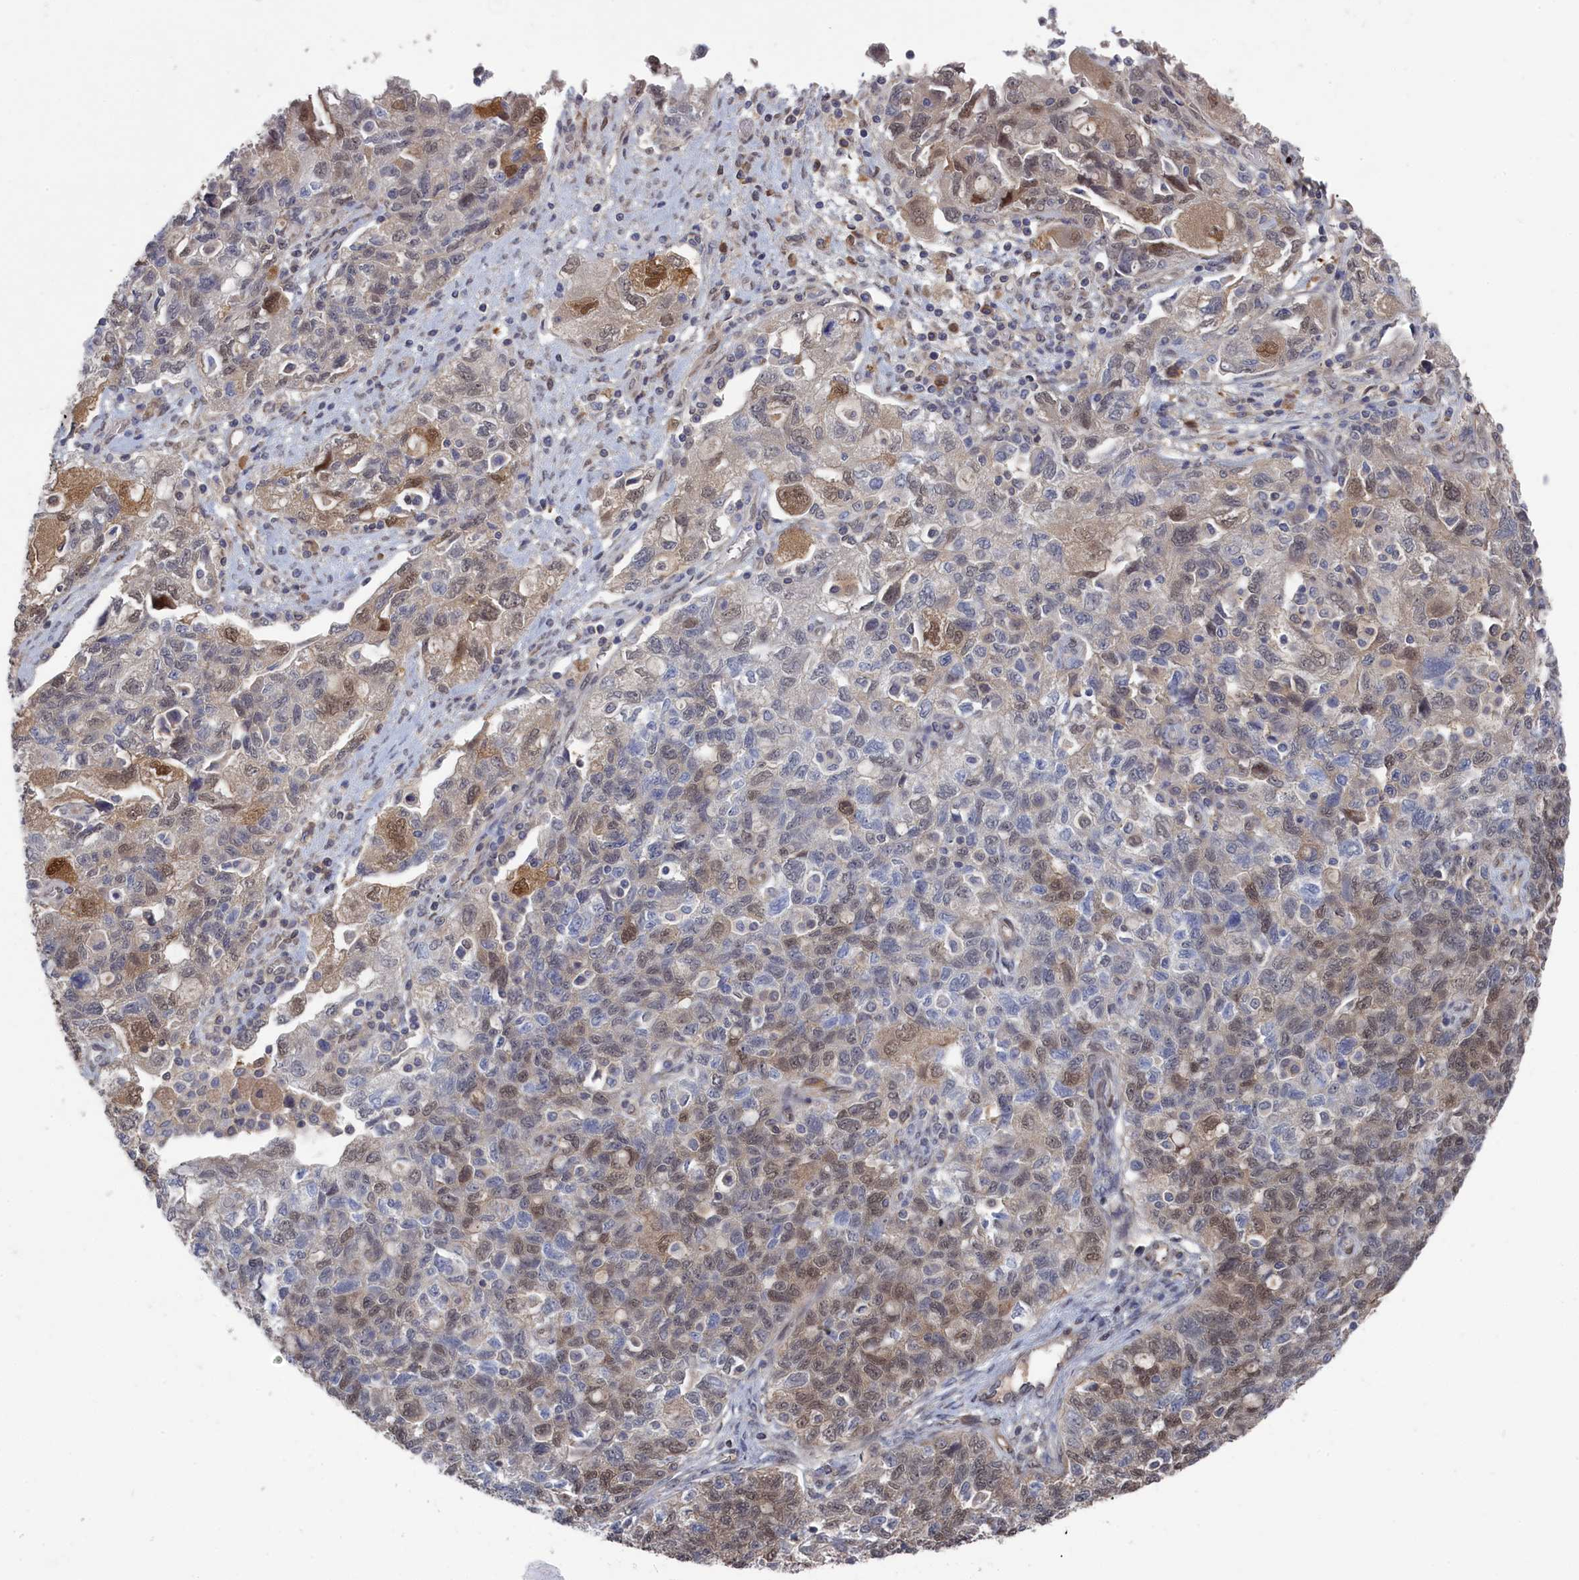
{"staining": {"intensity": "moderate", "quantity": "<25%", "location": "cytoplasmic/membranous,nuclear"}, "tissue": "ovarian cancer", "cell_type": "Tumor cells", "image_type": "cancer", "snomed": [{"axis": "morphology", "description": "Carcinoma, NOS"}, {"axis": "morphology", "description": "Cystadenocarcinoma, serous, NOS"}, {"axis": "topography", "description": "Ovary"}], "caption": "A high-resolution image shows IHC staining of ovarian cancer (serous cystadenocarcinoma), which reveals moderate cytoplasmic/membranous and nuclear positivity in about <25% of tumor cells. (brown staining indicates protein expression, while blue staining denotes nuclei).", "gene": "IRGQ", "patient": {"sex": "female", "age": 69}}